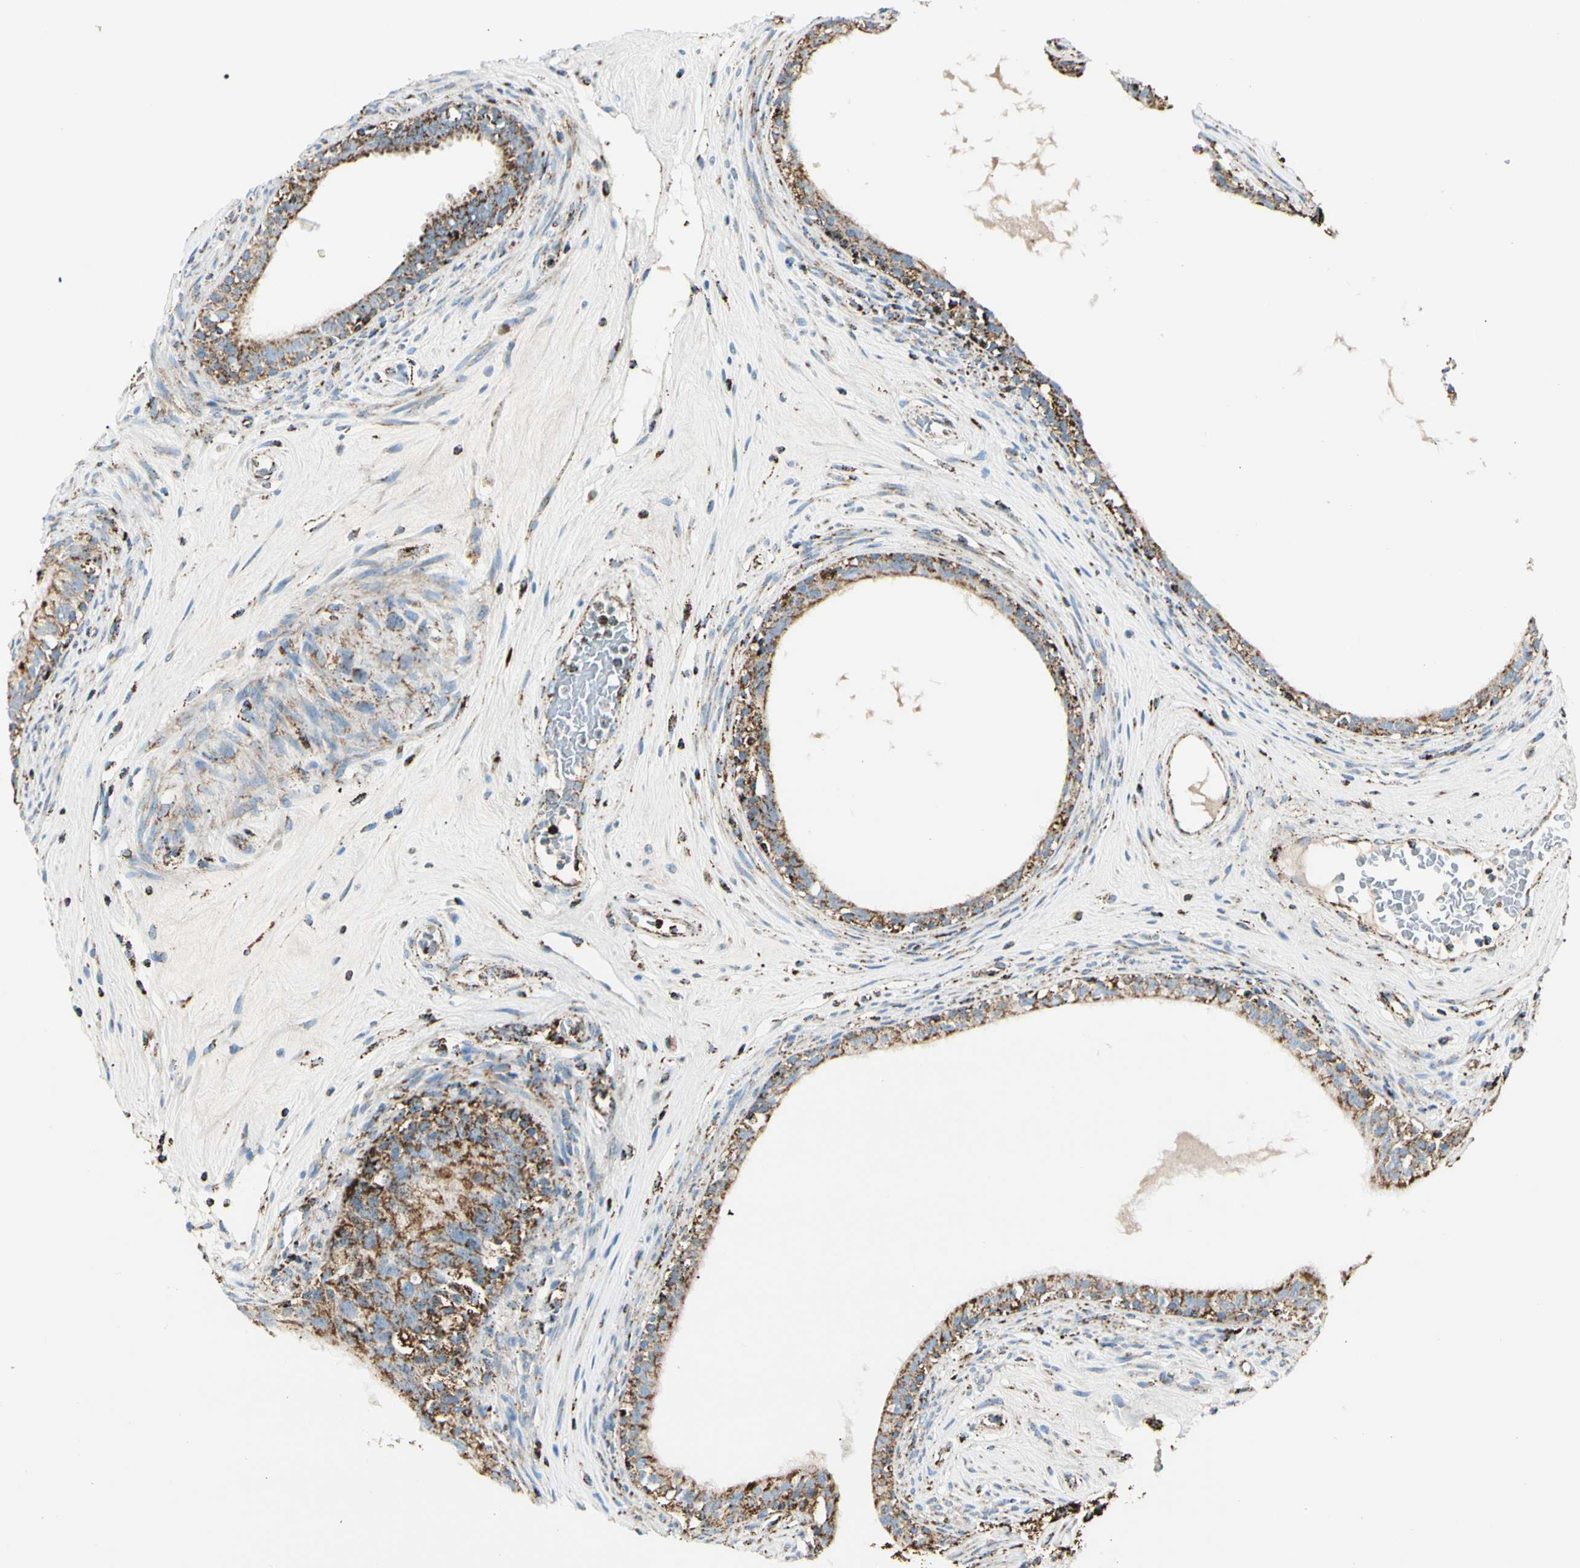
{"staining": {"intensity": "moderate", "quantity": ">75%", "location": "cytoplasmic/membranous"}, "tissue": "epididymis", "cell_type": "Glandular cells", "image_type": "normal", "snomed": [{"axis": "morphology", "description": "Normal tissue, NOS"}, {"axis": "morphology", "description": "Inflammation, NOS"}, {"axis": "topography", "description": "Epididymis"}], "caption": "Immunohistochemistry (IHC) of normal human epididymis displays medium levels of moderate cytoplasmic/membranous staining in about >75% of glandular cells.", "gene": "ME2", "patient": {"sex": "male", "age": 84}}